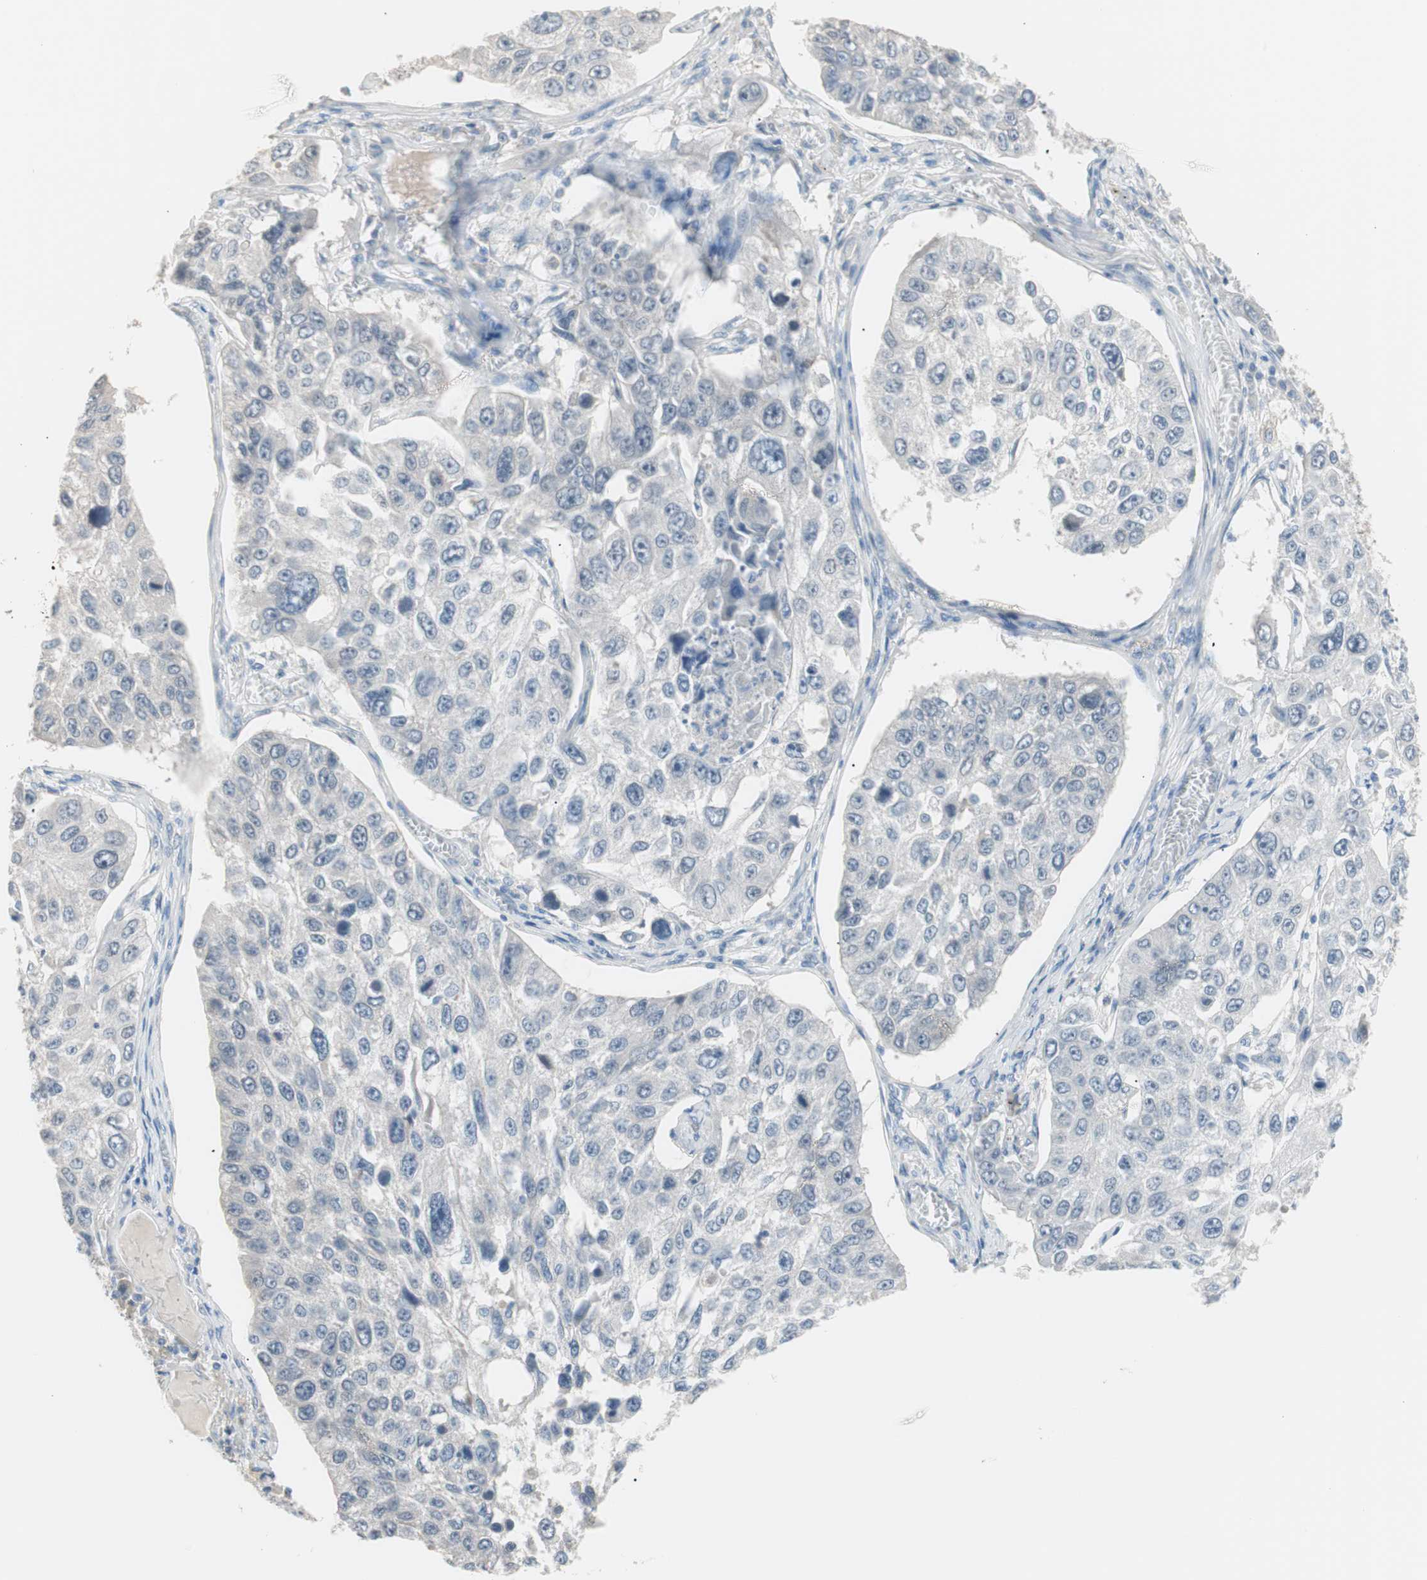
{"staining": {"intensity": "negative", "quantity": "none", "location": "none"}, "tissue": "lung cancer", "cell_type": "Tumor cells", "image_type": "cancer", "snomed": [{"axis": "morphology", "description": "Squamous cell carcinoma, NOS"}, {"axis": "topography", "description": "Lung"}], "caption": "Lung cancer stained for a protein using IHC exhibits no positivity tumor cells.", "gene": "VIL1", "patient": {"sex": "male", "age": 71}}